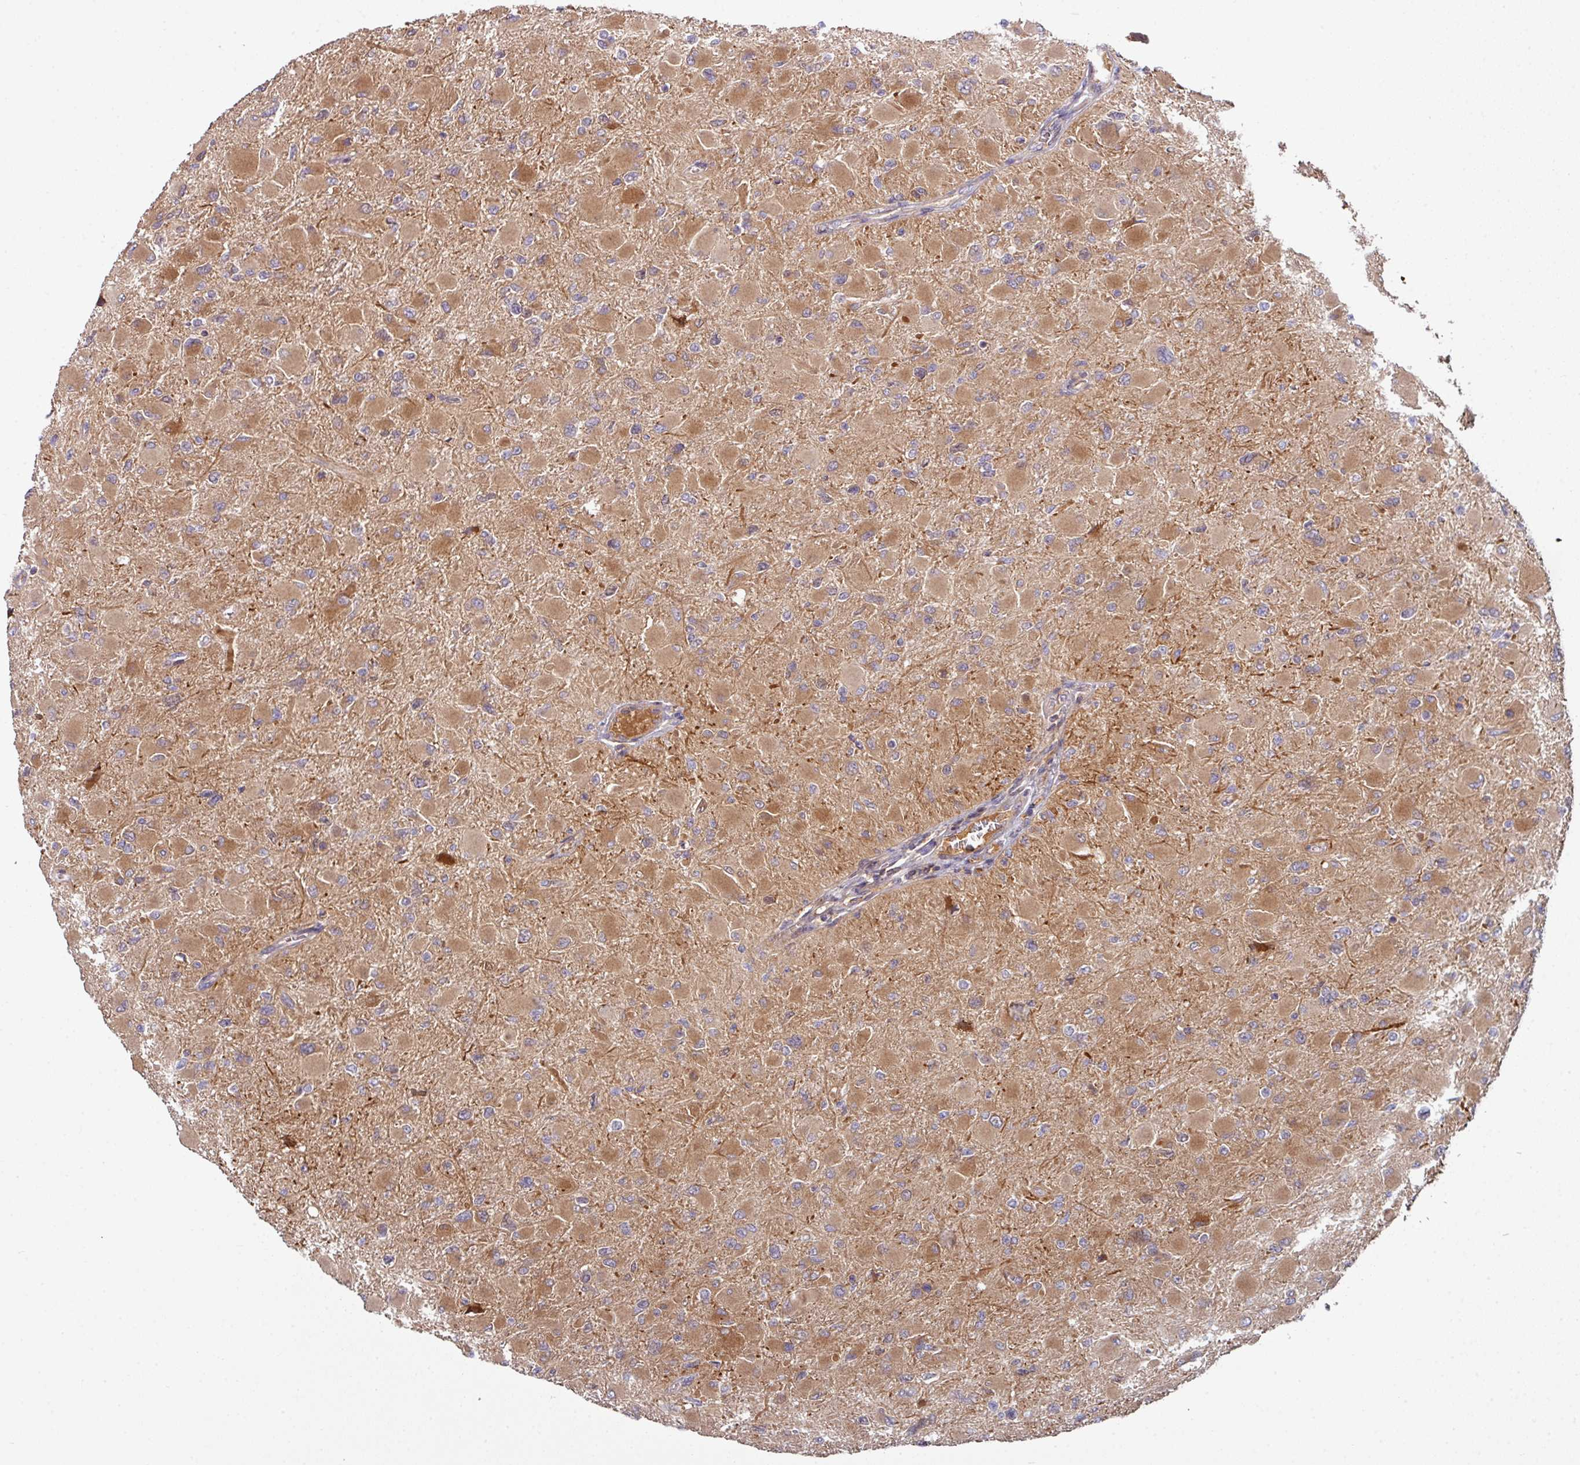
{"staining": {"intensity": "moderate", "quantity": "25%-75%", "location": "cytoplasmic/membranous"}, "tissue": "glioma", "cell_type": "Tumor cells", "image_type": "cancer", "snomed": [{"axis": "morphology", "description": "Glioma, malignant, High grade"}, {"axis": "topography", "description": "Cerebral cortex"}], "caption": "Immunohistochemical staining of human glioma reveals medium levels of moderate cytoplasmic/membranous protein positivity in approximately 25%-75% of tumor cells.", "gene": "SLAMF6", "patient": {"sex": "female", "age": 36}}